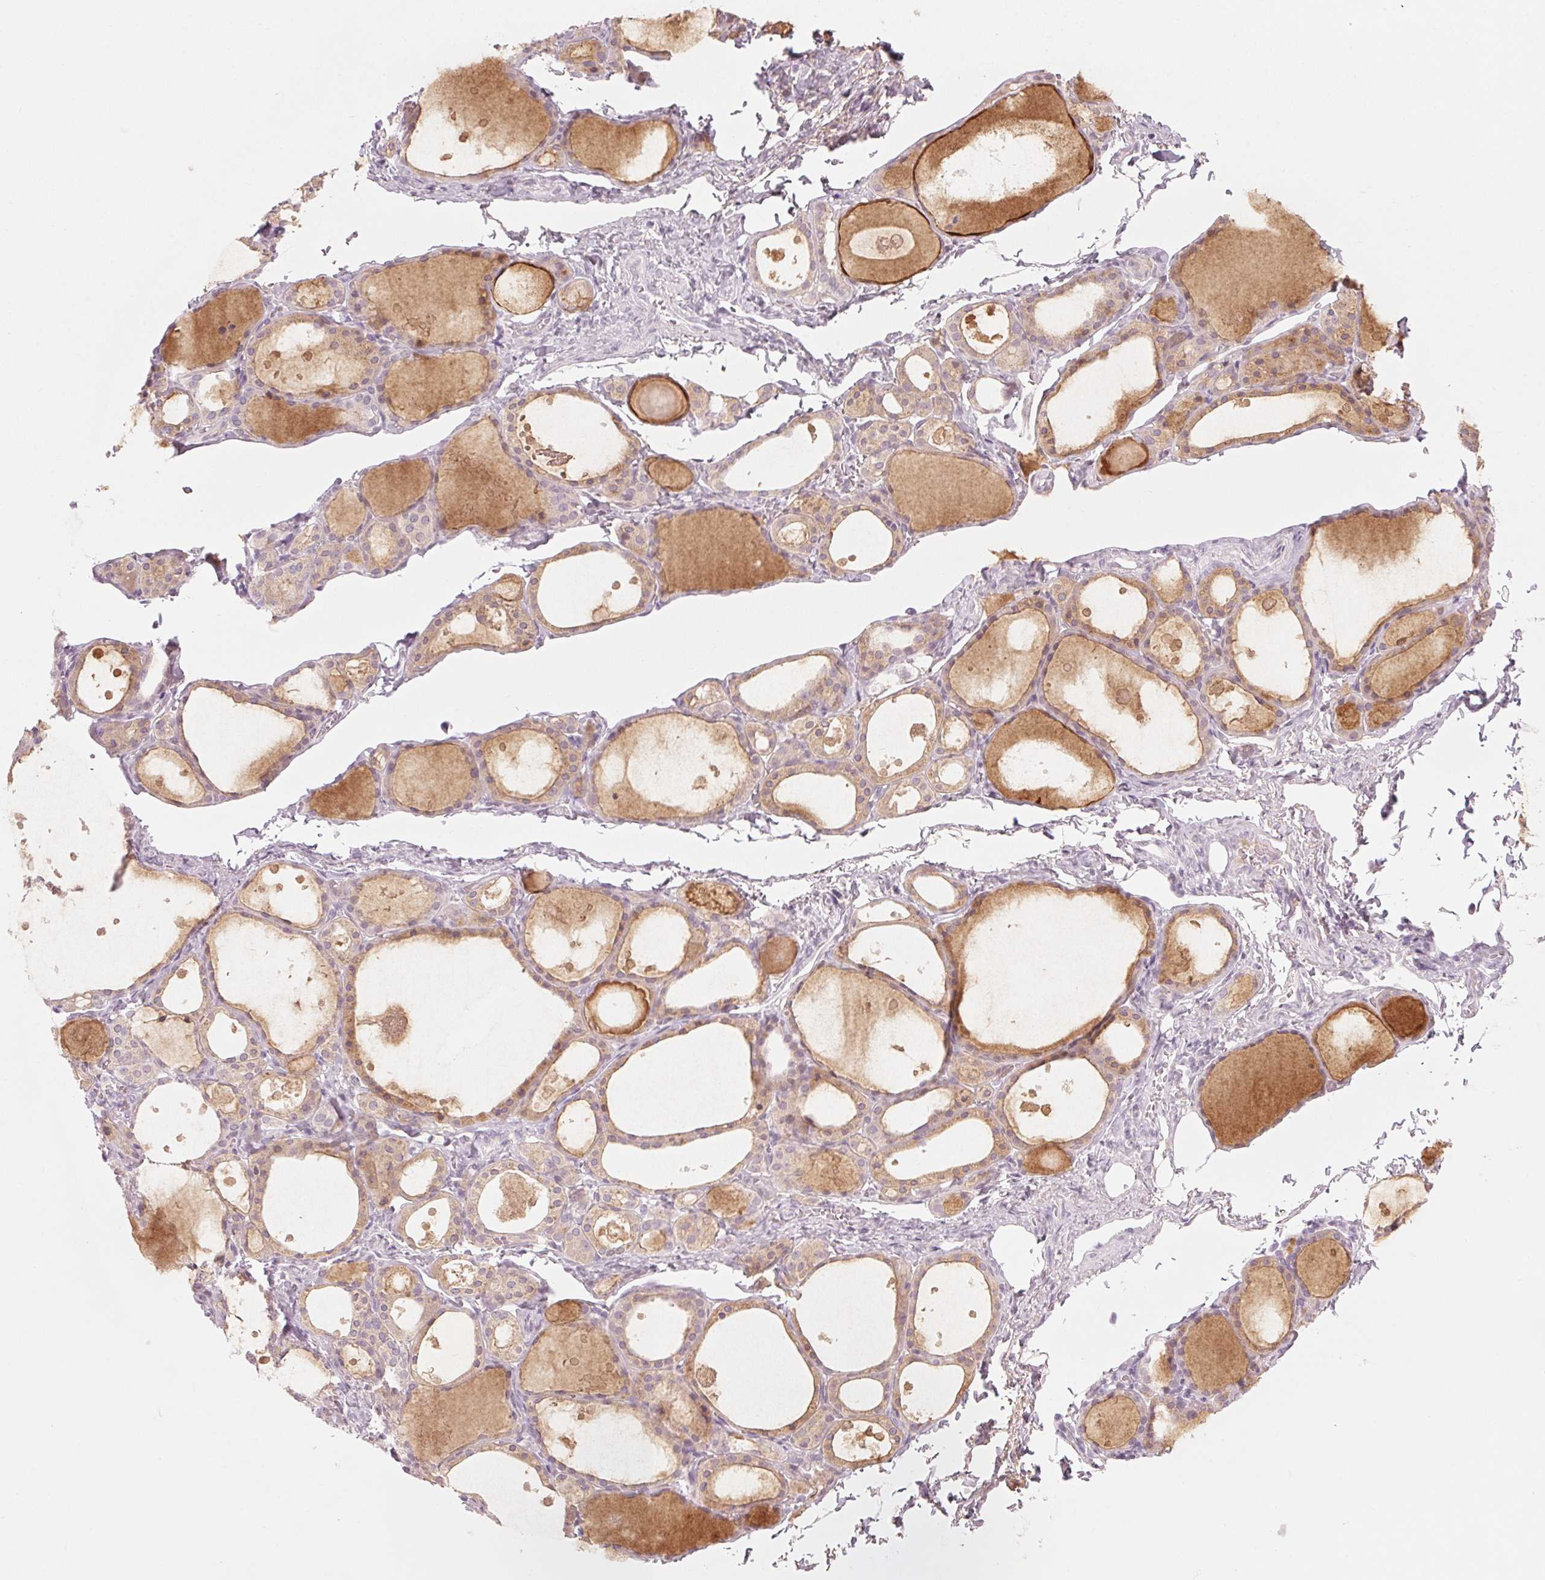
{"staining": {"intensity": "negative", "quantity": "none", "location": "none"}, "tissue": "thyroid gland", "cell_type": "Glandular cells", "image_type": "normal", "snomed": [{"axis": "morphology", "description": "Normal tissue, NOS"}, {"axis": "topography", "description": "Thyroid gland"}], "caption": "Protein analysis of normal thyroid gland shows no significant expression in glandular cells.", "gene": "SCTR", "patient": {"sex": "male", "age": 68}}